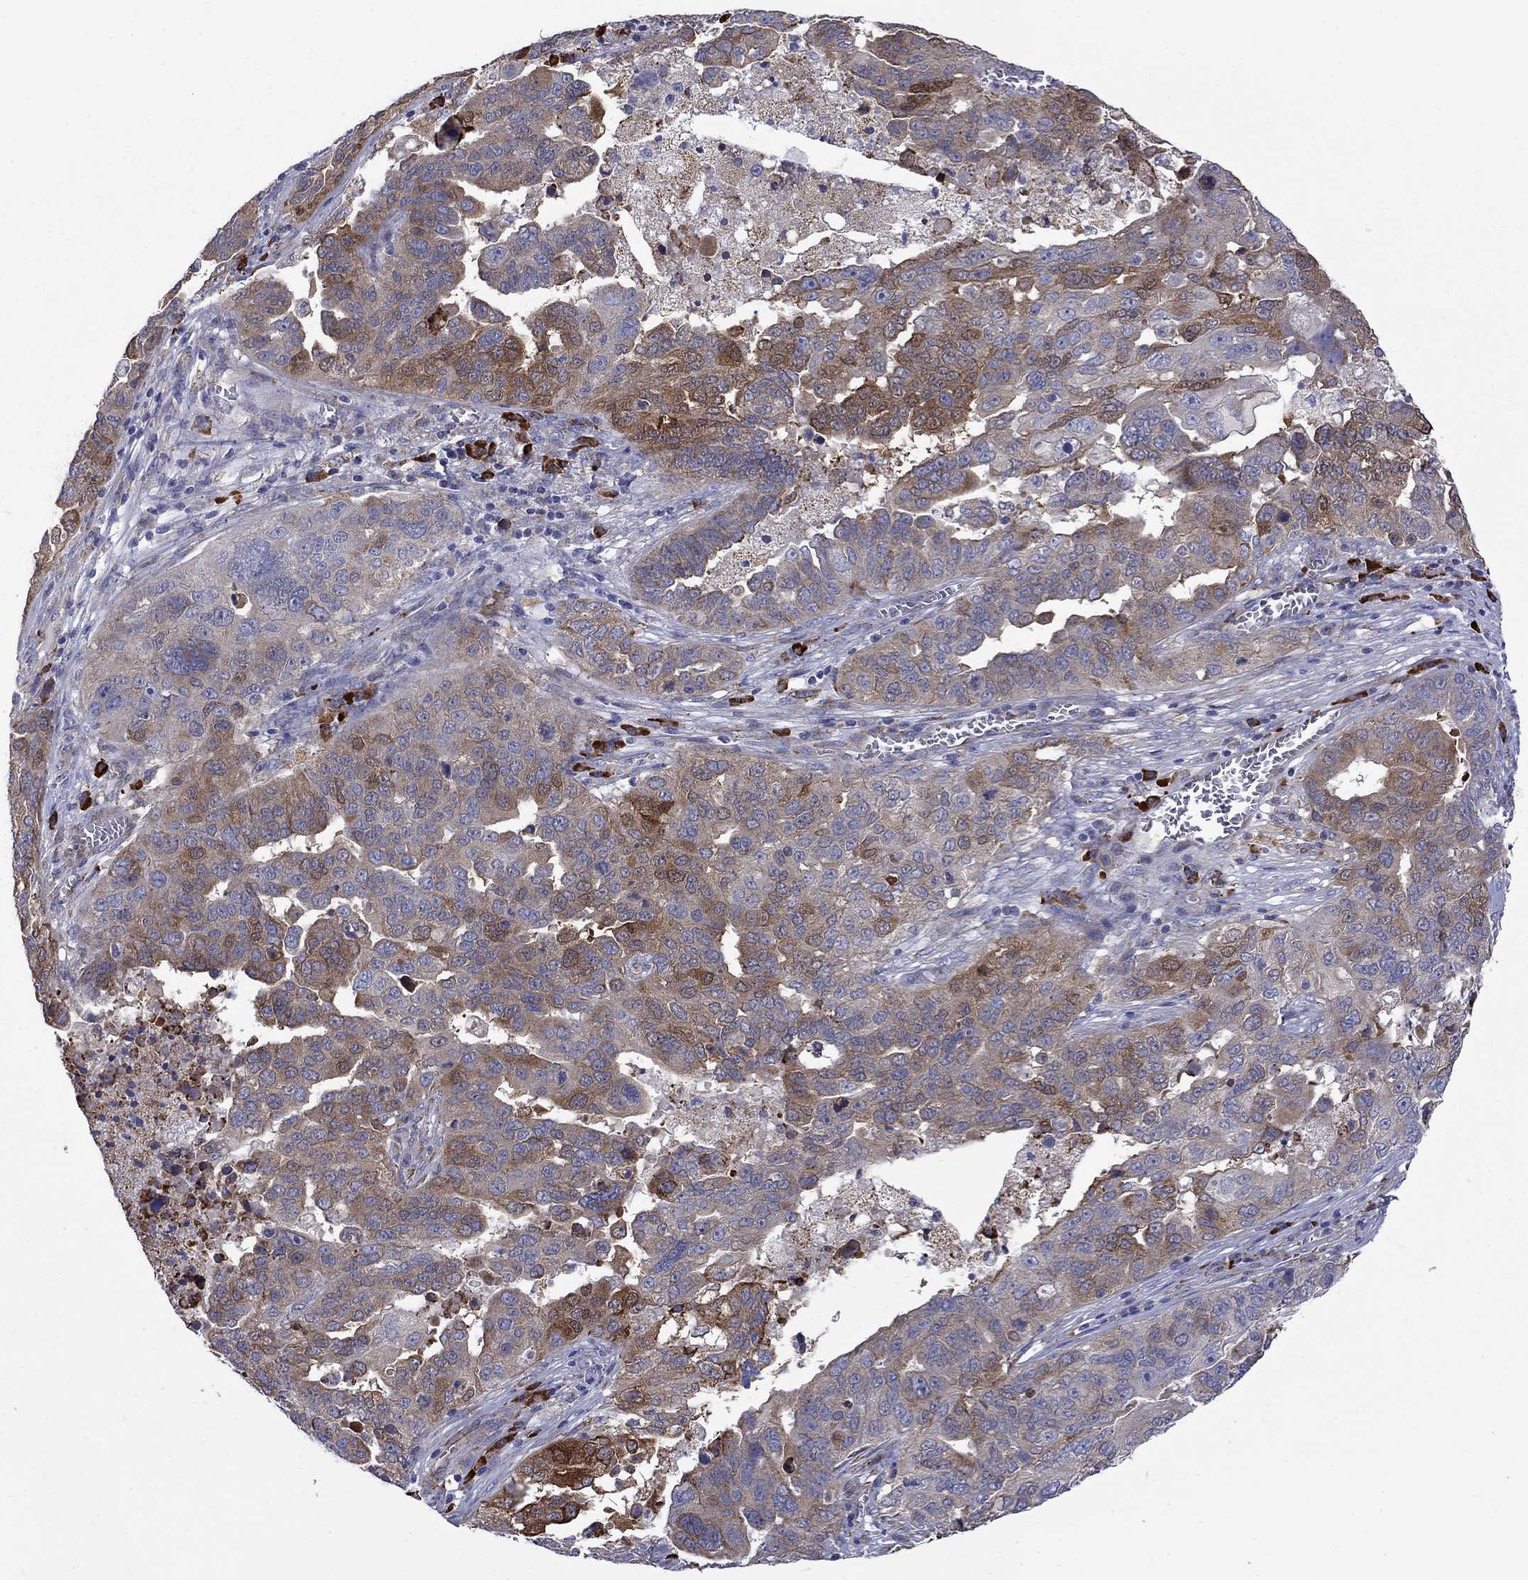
{"staining": {"intensity": "strong", "quantity": "<25%", "location": "cytoplasmic/membranous"}, "tissue": "ovarian cancer", "cell_type": "Tumor cells", "image_type": "cancer", "snomed": [{"axis": "morphology", "description": "Carcinoma, endometroid"}, {"axis": "topography", "description": "Soft tissue"}, {"axis": "topography", "description": "Ovary"}], "caption": "Immunohistochemical staining of ovarian cancer (endometroid carcinoma) reveals strong cytoplasmic/membranous protein expression in approximately <25% of tumor cells.", "gene": "ASNS", "patient": {"sex": "female", "age": 52}}